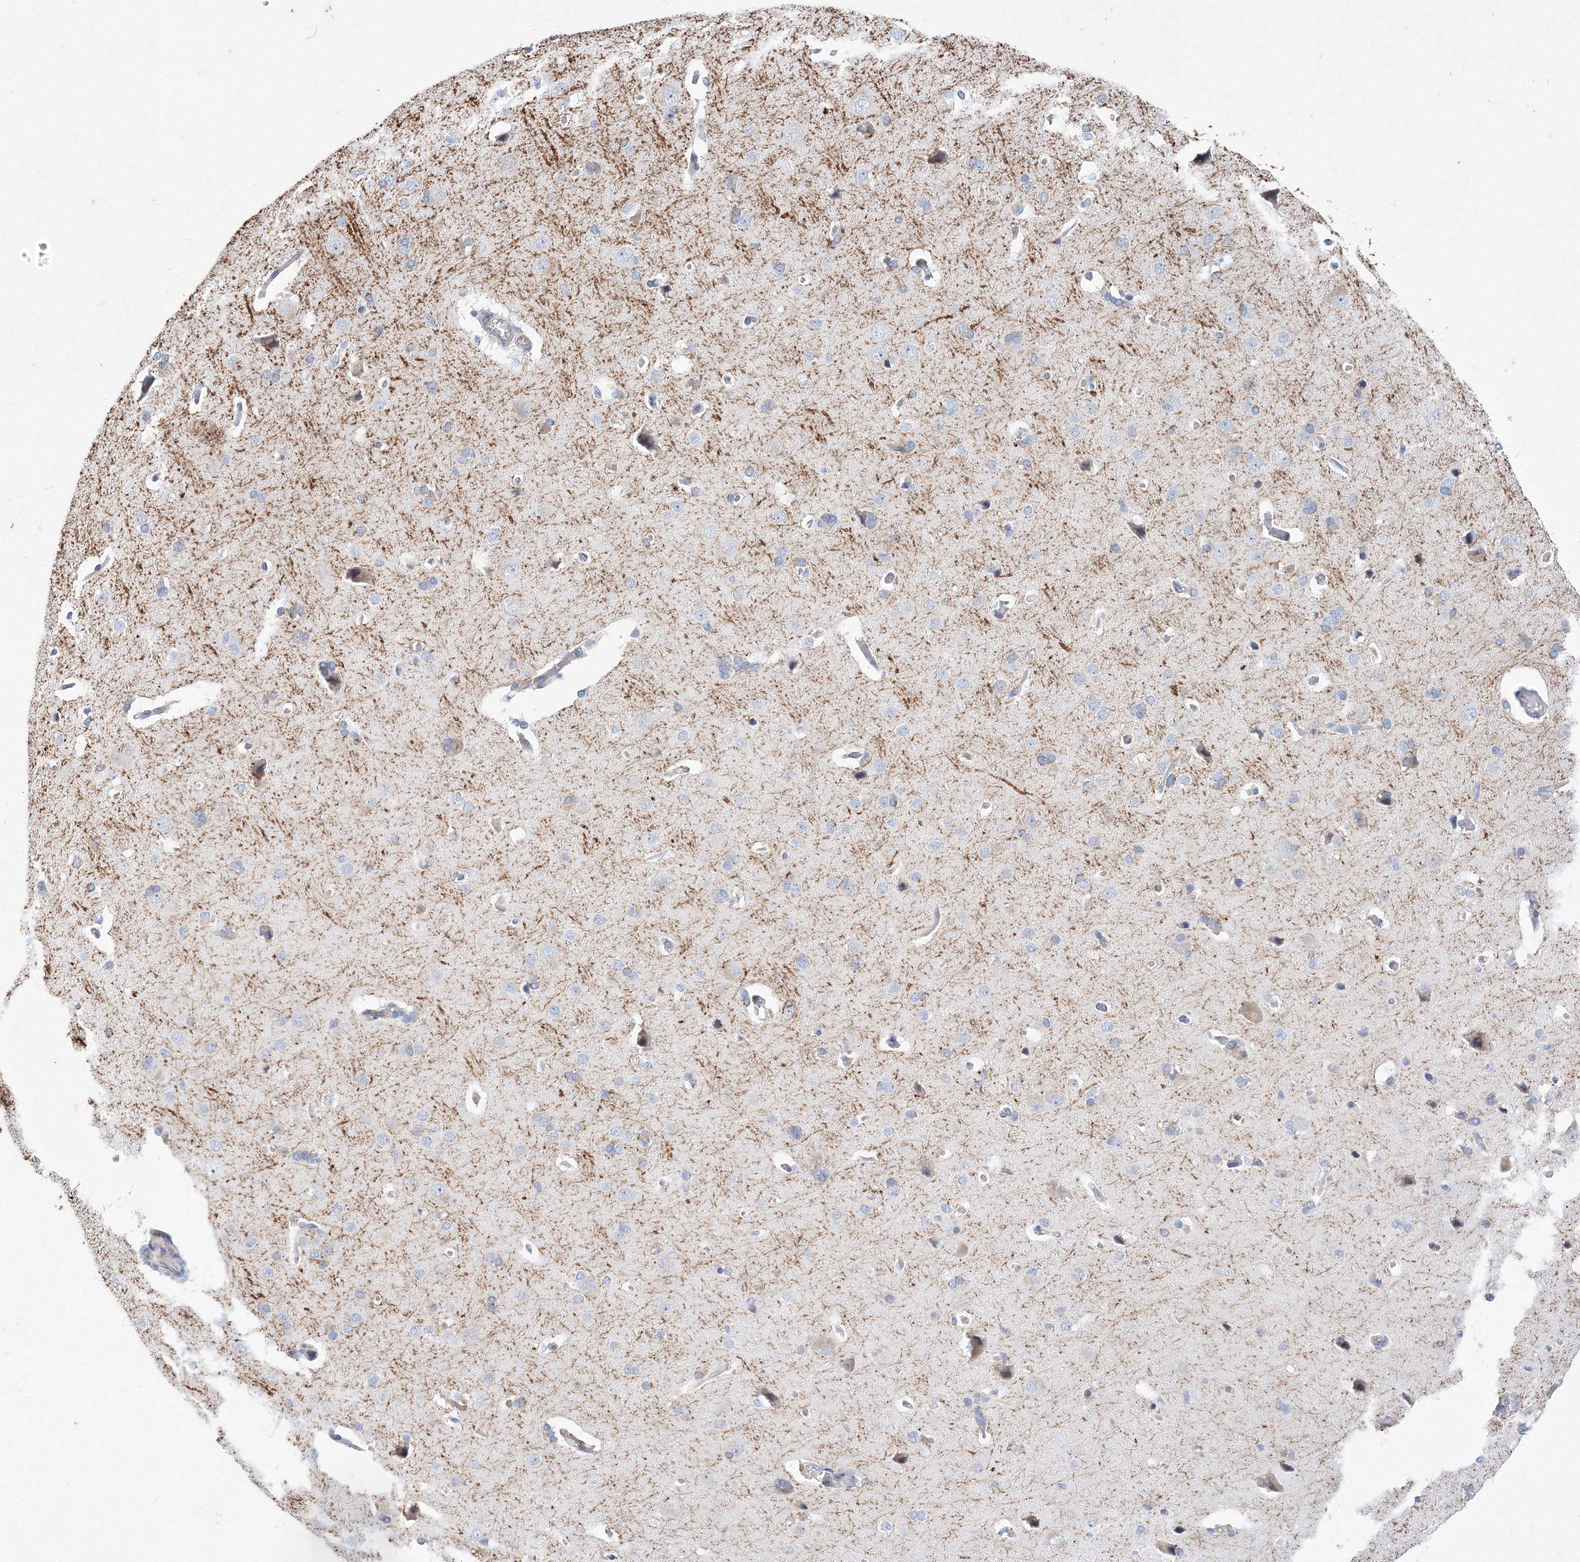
{"staining": {"intensity": "negative", "quantity": "none", "location": "none"}, "tissue": "cerebral cortex", "cell_type": "Endothelial cells", "image_type": "normal", "snomed": [{"axis": "morphology", "description": "Normal tissue, NOS"}, {"axis": "topography", "description": "Cerebral cortex"}], "caption": "Immunohistochemistry (IHC) histopathology image of normal cerebral cortex stained for a protein (brown), which reveals no staining in endothelial cells.", "gene": "TANC1", "patient": {"sex": "male", "age": 62}}